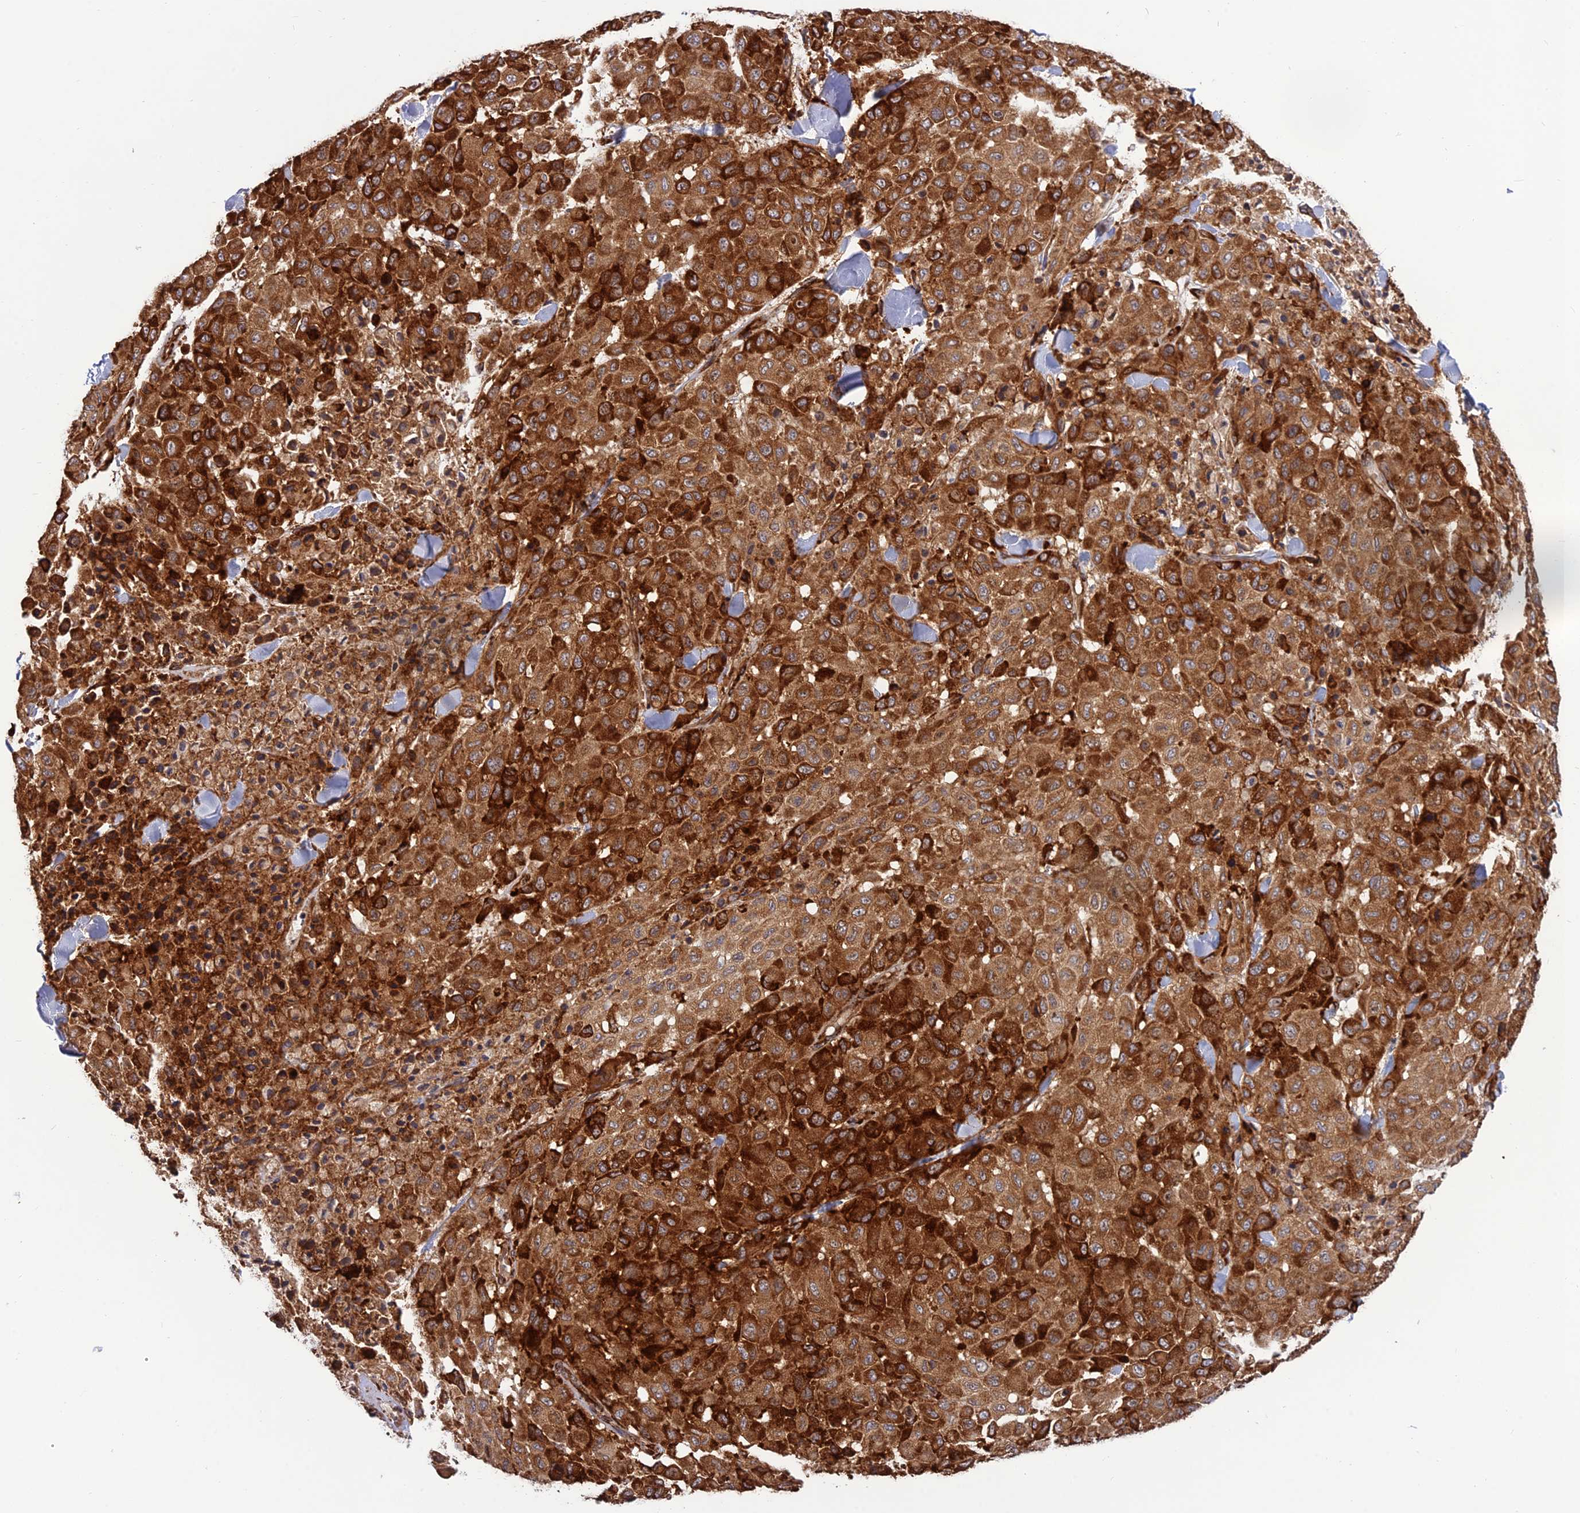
{"staining": {"intensity": "strong", "quantity": ">75%", "location": "cytoplasmic/membranous"}, "tissue": "melanoma", "cell_type": "Tumor cells", "image_type": "cancer", "snomed": [{"axis": "morphology", "description": "Malignant melanoma, Metastatic site"}, {"axis": "topography", "description": "Skin"}], "caption": "Protein expression analysis of melanoma demonstrates strong cytoplasmic/membranous positivity in about >75% of tumor cells. The protein is shown in brown color, while the nuclei are stained blue.", "gene": "CRTAP", "patient": {"sex": "female", "age": 81}}